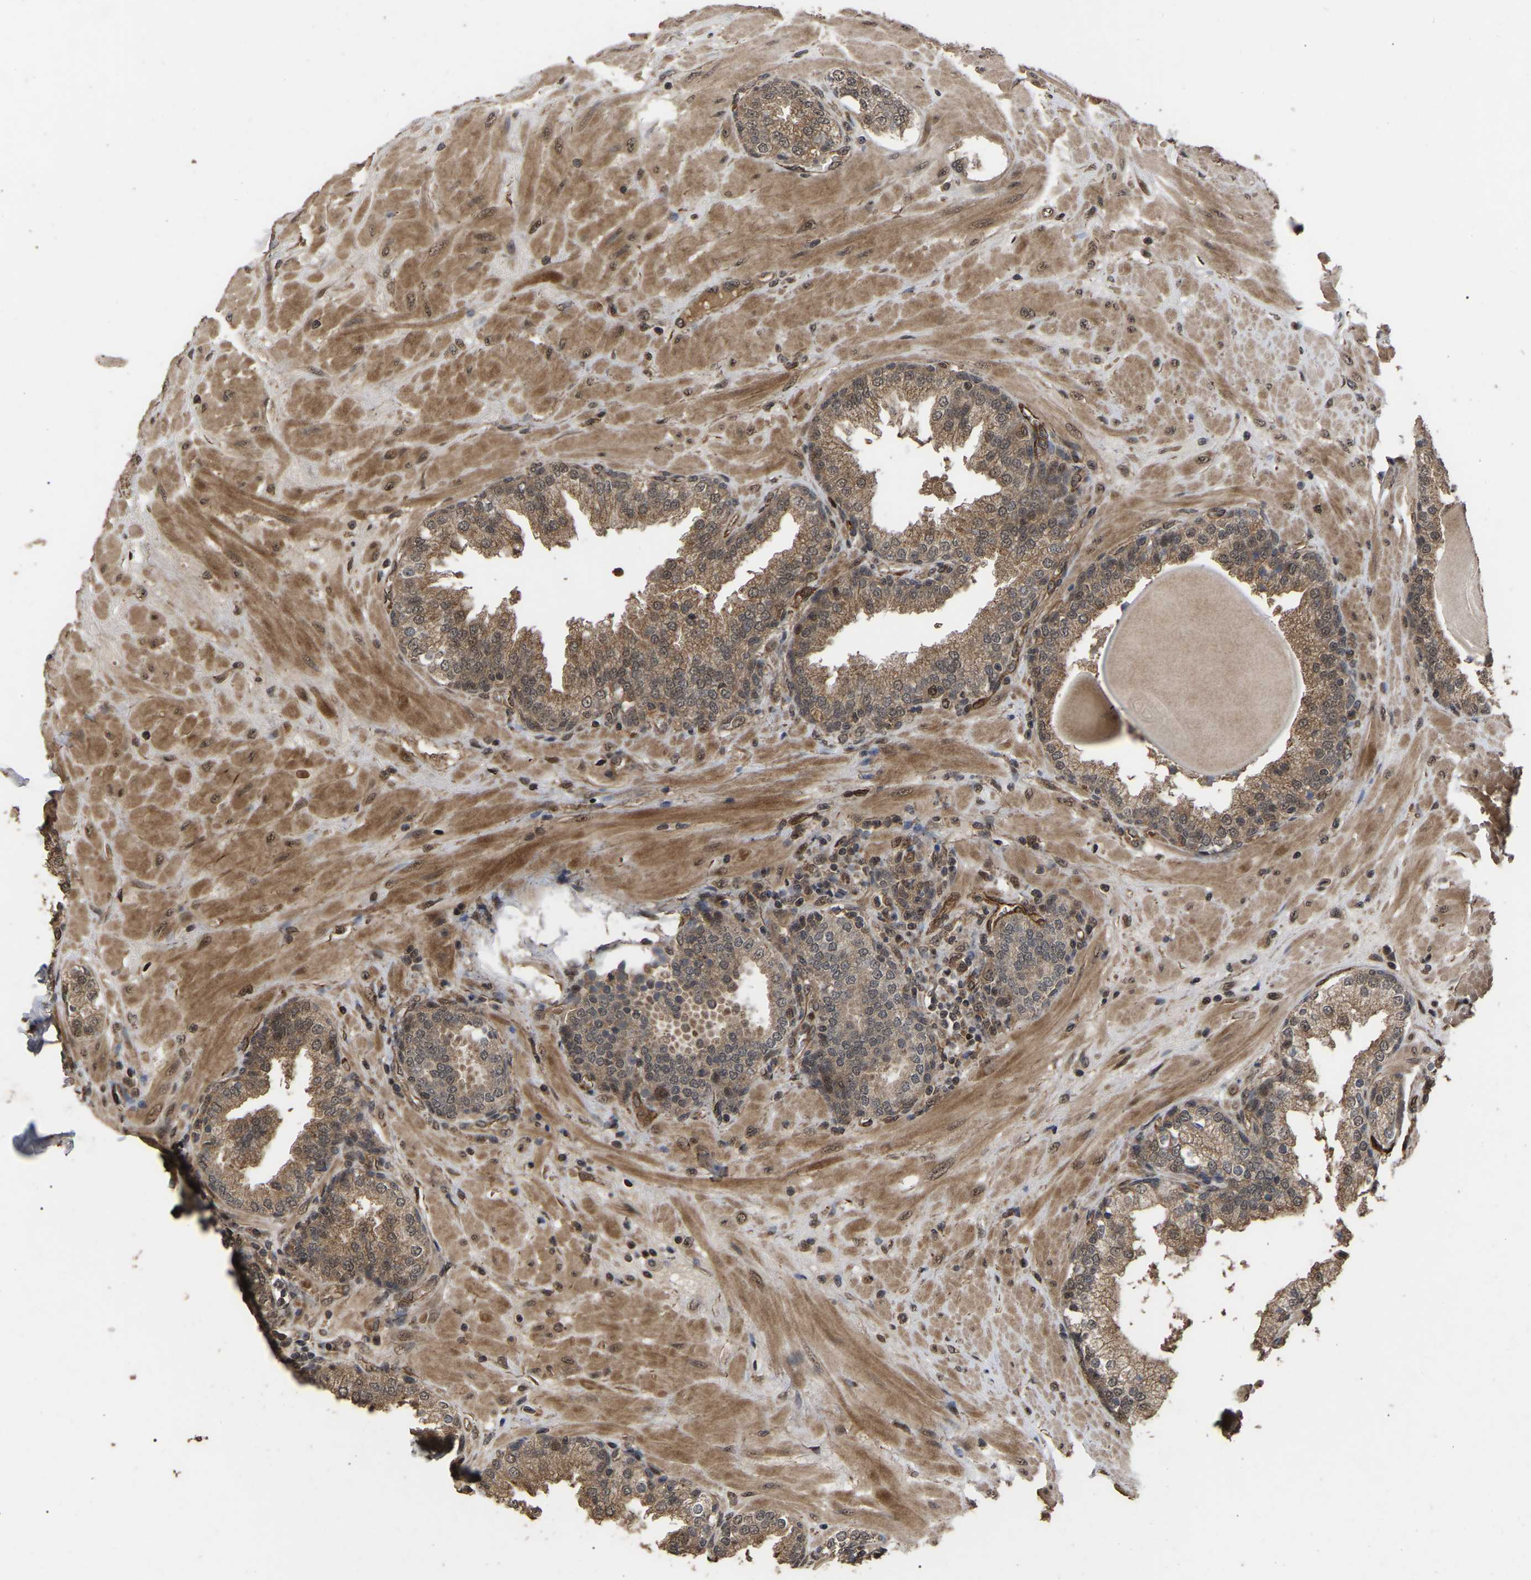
{"staining": {"intensity": "moderate", "quantity": ">75%", "location": "cytoplasmic/membranous"}, "tissue": "prostate", "cell_type": "Glandular cells", "image_type": "normal", "snomed": [{"axis": "morphology", "description": "Normal tissue, NOS"}, {"axis": "topography", "description": "Prostate"}], "caption": "Immunohistochemistry (IHC) staining of benign prostate, which reveals medium levels of moderate cytoplasmic/membranous positivity in approximately >75% of glandular cells indicating moderate cytoplasmic/membranous protein staining. The staining was performed using DAB (3,3'-diaminobenzidine) (brown) for protein detection and nuclei were counterstained in hematoxylin (blue).", "gene": "FAM161B", "patient": {"sex": "male", "age": 51}}